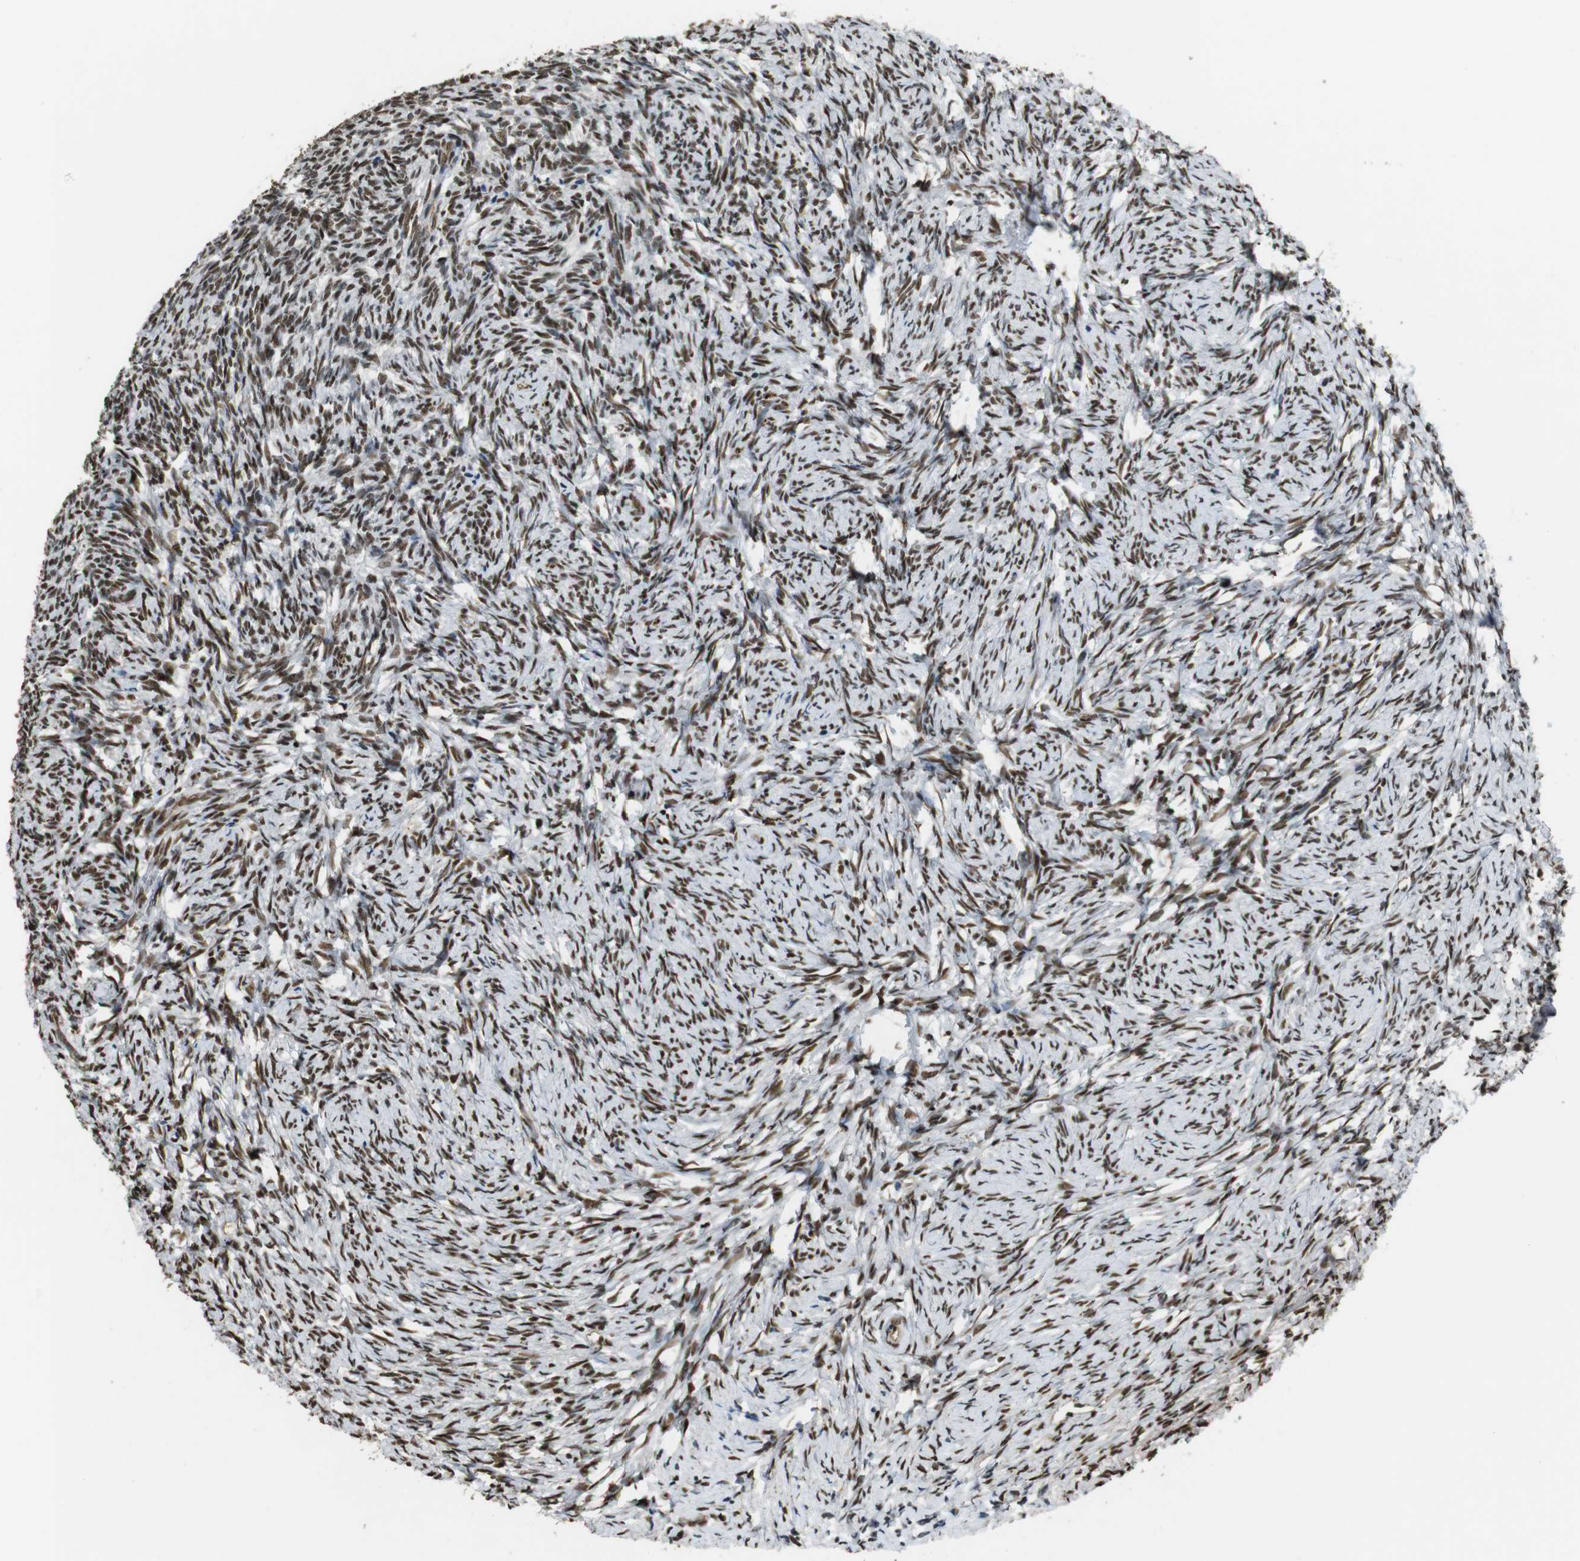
{"staining": {"intensity": "strong", "quantity": ">75%", "location": "cytoplasmic/membranous,nuclear"}, "tissue": "ovary", "cell_type": "Follicle cells", "image_type": "normal", "snomed": [{"axis": "morphology", "description": "Normal tissue, NOS"}, {"axis": "topography", "description": "Ovary"}], "caption": "Protein analysis of benign ovary displays strong cytoplasmic/membranous,nuclear expression in about >75% of follicle cells. The staining was performed using DAB to visualize the protein expression in brown, while the nuclei were stained in blue with hematoxylin (Magnification: 20x).", "gene": "CSNK2B", "patient": {"sex": "female", "age": 60}}